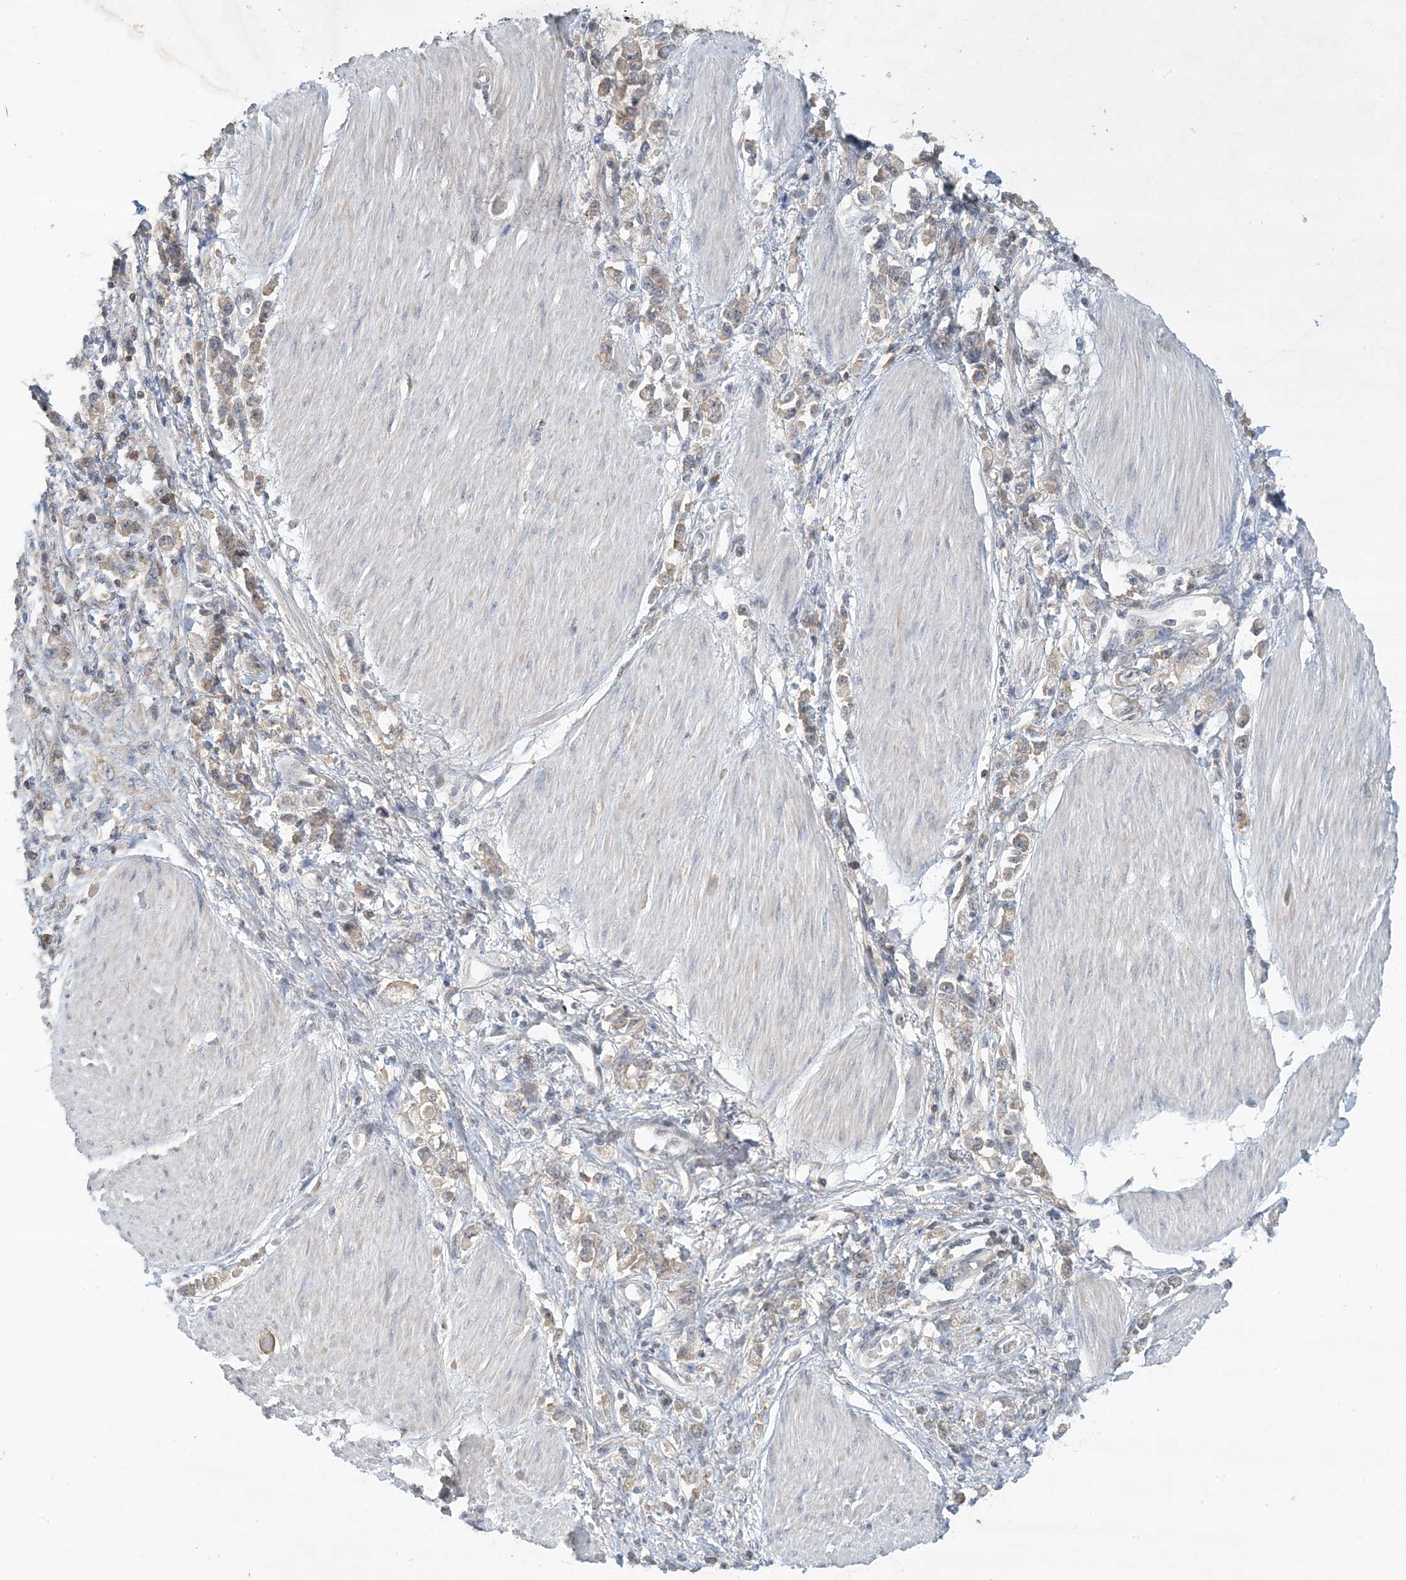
{"staining": {"intensity": "weak", "quantity": "25%-75%", "location": "cytoplasmic/membranous"}, "tissue": "stomach cancer", "cell_type": "Tumor cells", "image_type": "cancer", "snomed": [{"axis": "morphology", "description": "Adenocarcinoma, NOS"}, {"axis": "topography", "description": "Stomach"}], "caption": "Protein staining of stomach adenocarcinoma tissue displays weak cytoplasmic/membranous staining in about 25%-75% of tumor cells.", "gene": "UBE2E1", "patient": {"sex": "female", "age": 76}}